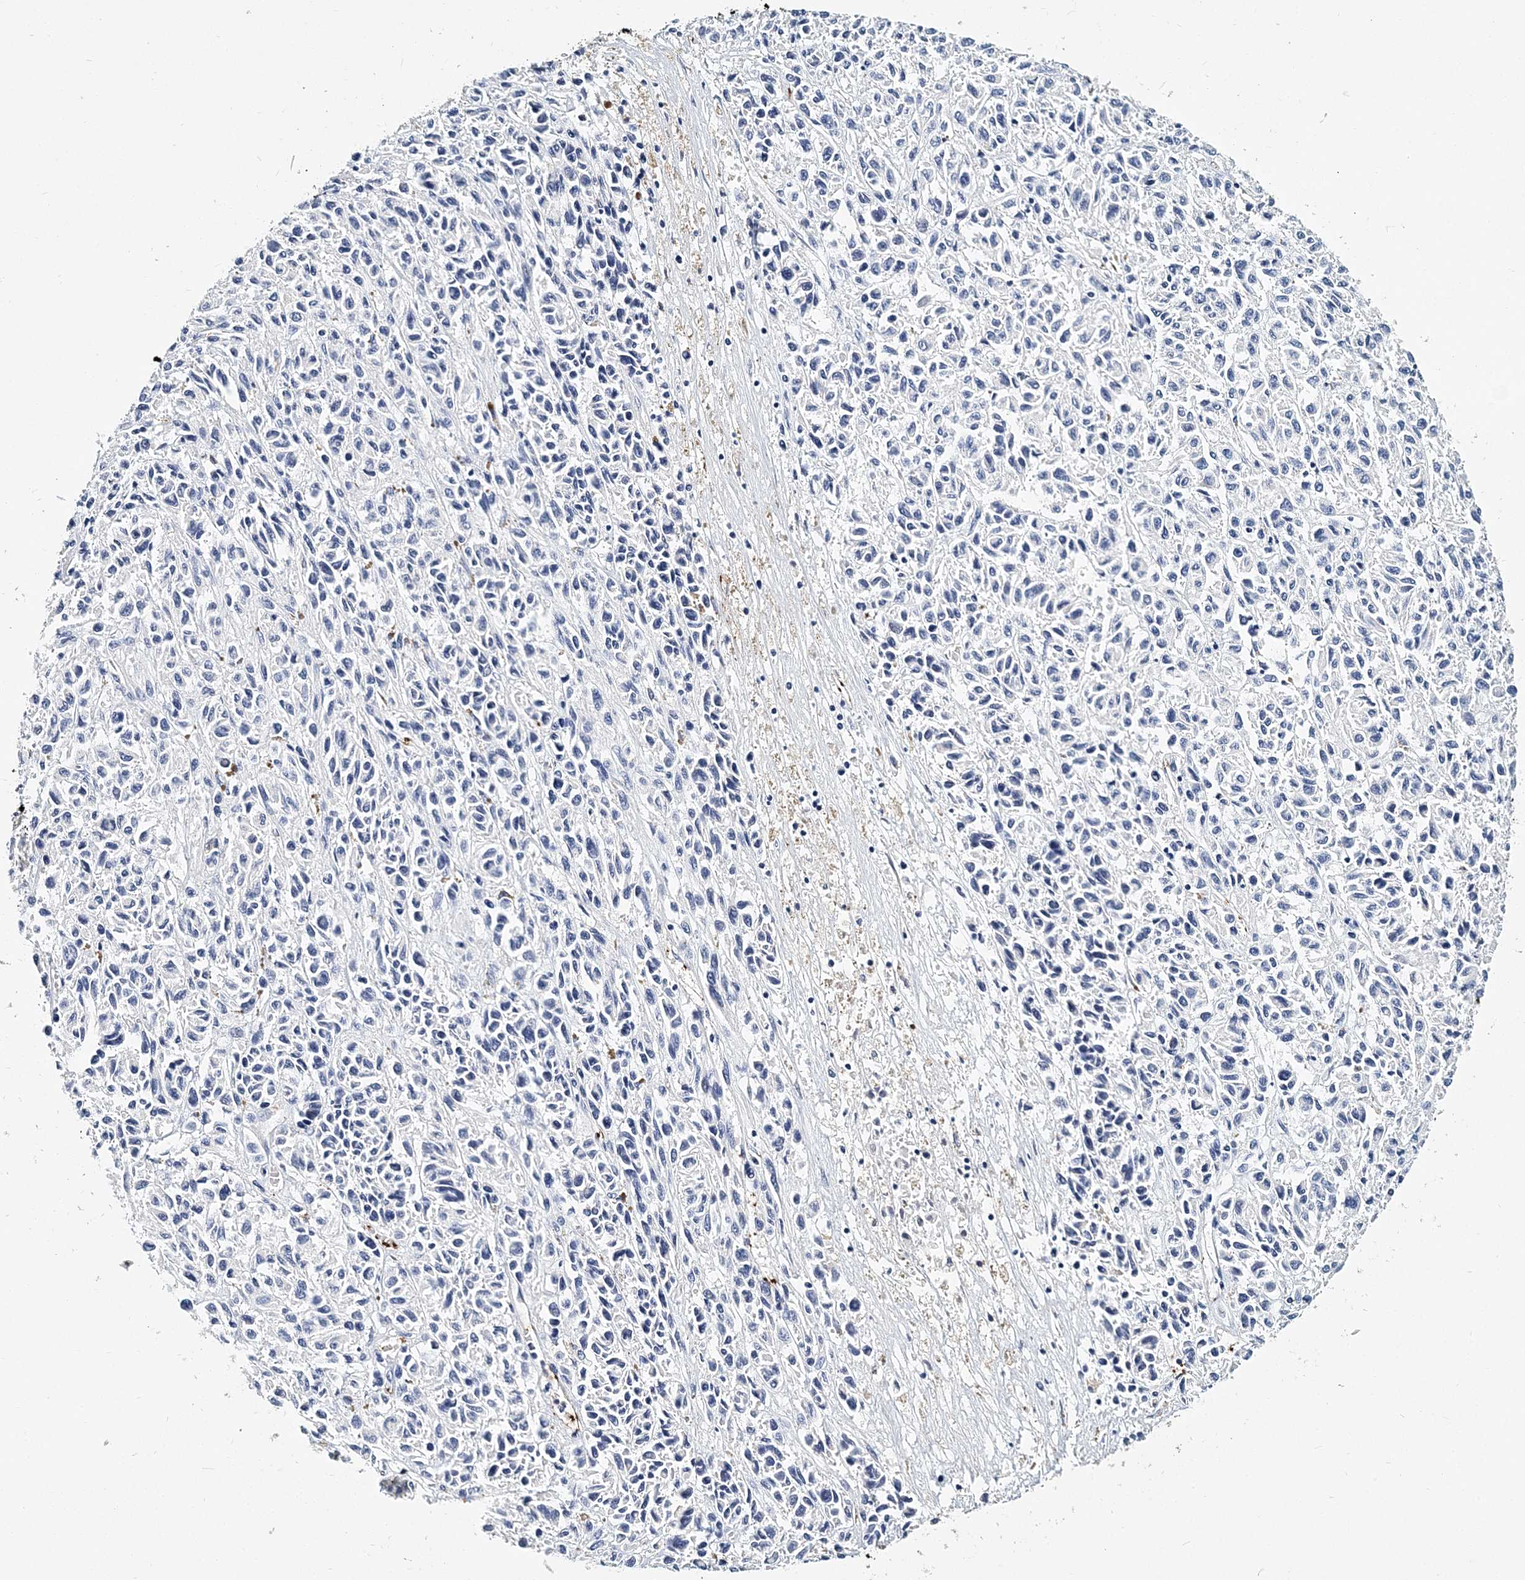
{"staining": {"intensity": "negative", "quantity": "none", "location": "none"}, "tissue": "melanoma", "cell_type": "Tumor cells", "image_type": "cancer", "snomed": [{"axis": "morphology", "description": "Malignant melanoma, Metastatic site"}, {"axis": "topography", "description": "Lung"}], "caption": "A micrograph of human malignant melanoma (metastatic site) is negative for staining in tumor cells.", "gene": "ITGA2B", "patient": {"sex": "male", "age": 64}}